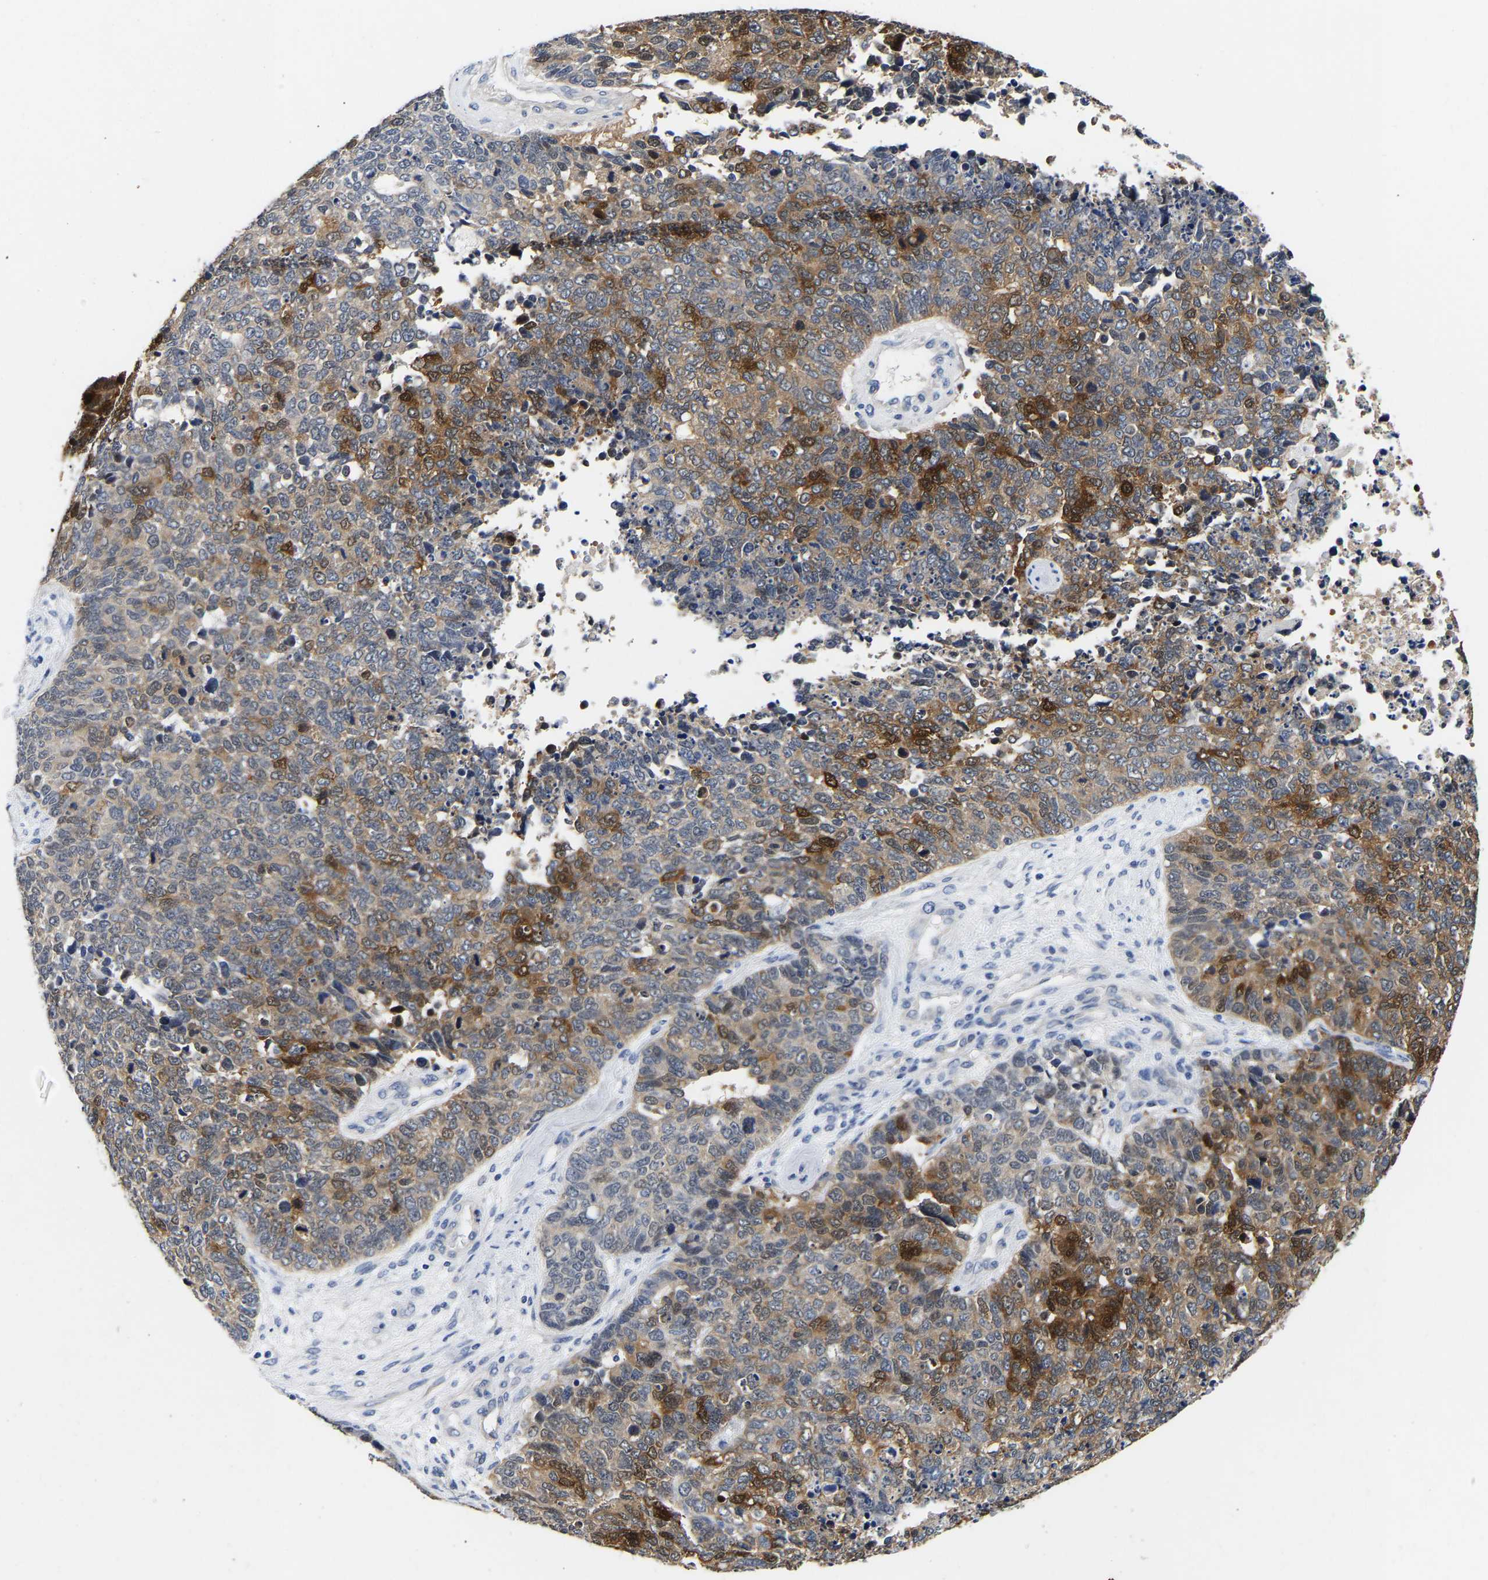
{"staining": {"intensity": "moderate", "quantity": "25%-75%", "location": "cytoplasmic/membranous,nuclear"}, "tissue": "cervical cancer", "cell_type": "Tumor cells", "image_type": "cancer", "snomed": [{"axis": "morphology", "description": "Squamous cell carcinoma, NOS"}, {"axis": "topography", "description": "Cervix"}], "caption": "A histopathology image of squamous cell carcinoma (cervical) stained for a protein demonstrates moderate cytoplasmic/membranous and nuclear brown staining in tumor cells.", "gene": "CCDC6", "patient": {"sex": "female", "age": 63}}